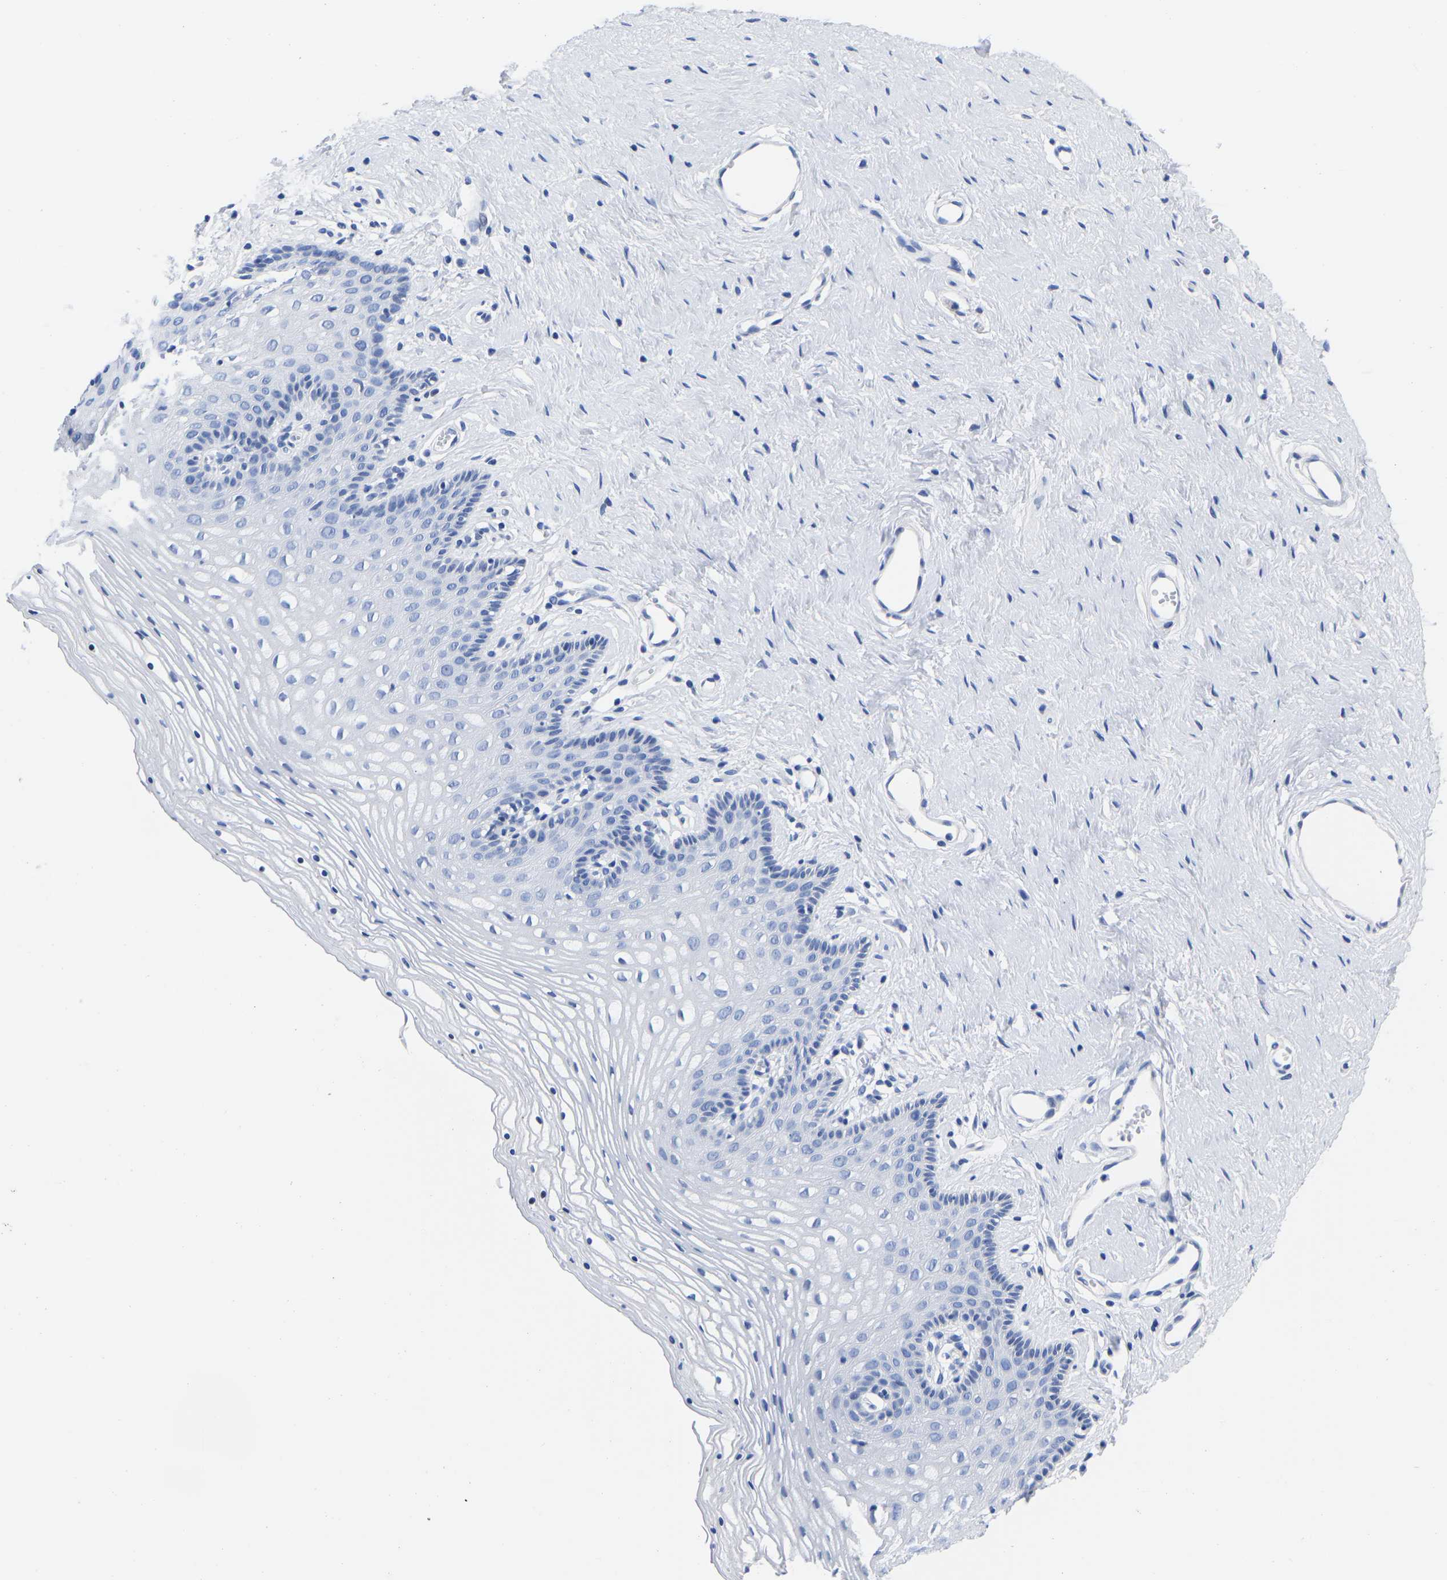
{"staining": {"intensity": "negative", "quantity": "none", "location": "none"}, "tissue": "vagina", "cell_type": "Squamous epithelial cells", "image_type": "normal", "snomed": [{"axis": "morphology", "description": "Normal tissue, NOS"}, {"axis": "topography", "description": "Vagina"}], "caption": "Immunohistochemical staining of normal vagina shows no significant positivity in squamous epithelial cells. (Brightfield microscopy of DAB IHC at high magnification).", "gene": "GPA33", "patient": {"sex": "female", "age": 32}}